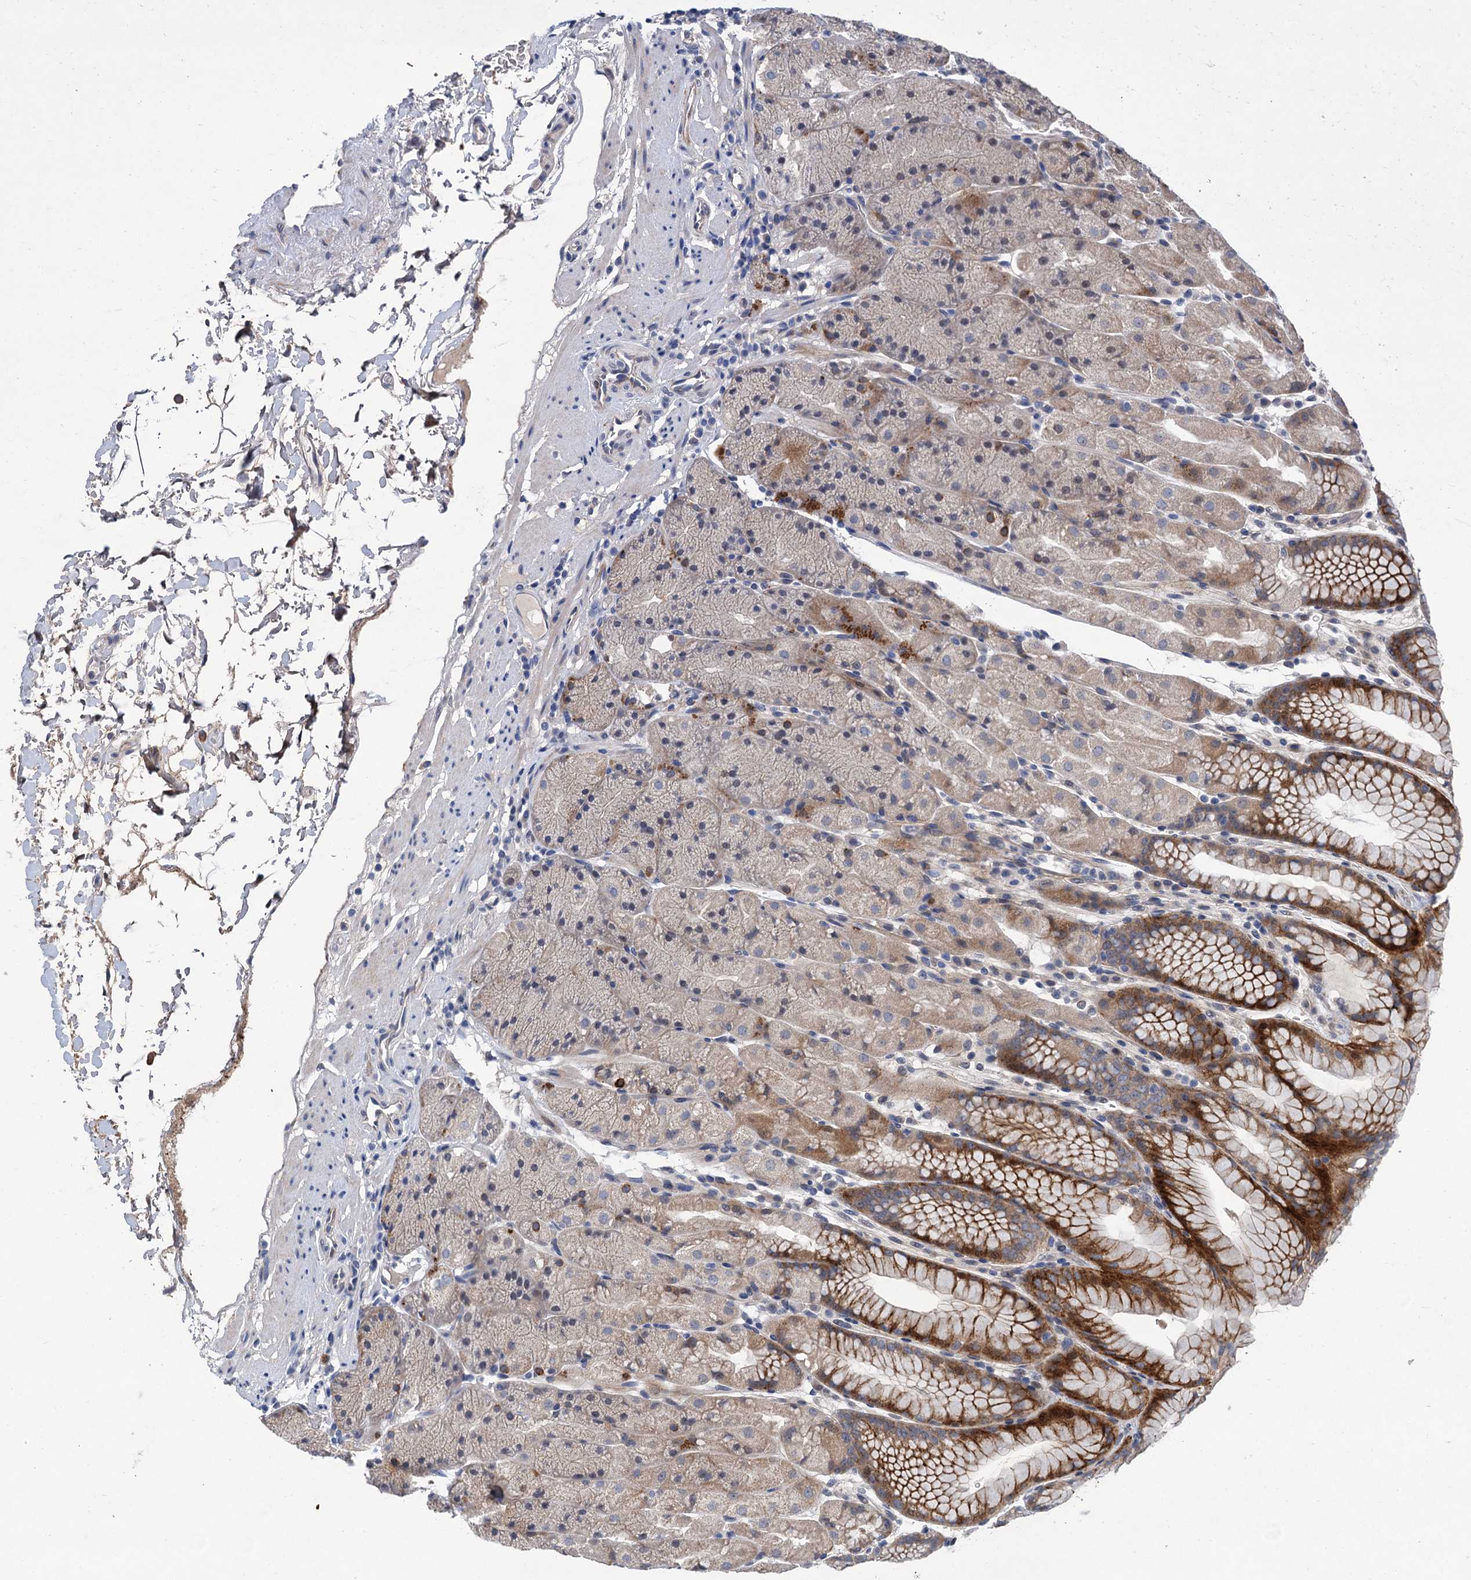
{"staining": {"intensity": "strong", "quantity": "25%-75%", "location": "cytoplasmic/membranous"}, "tissue": "stomach", "cell_type": "Glandular cells", "image_type": "normal", "snomed": [{"axis": "morphology", "description": "Normal tissue, NOS"}, {"axis": "topography", "description": "Stomach, upper"}, {"axis": "topography", "description": "Stomach, lower"}], "caption": "Stomach stained with IHC demonstrates strong cytoplasmic/membranous staining in about 25%-75% of glandular cells. (DAB = brown stain, brightfield microscopy at high magnification).", "gene": "TRAF7", "patient": {"sex": "male", "age": 67}}